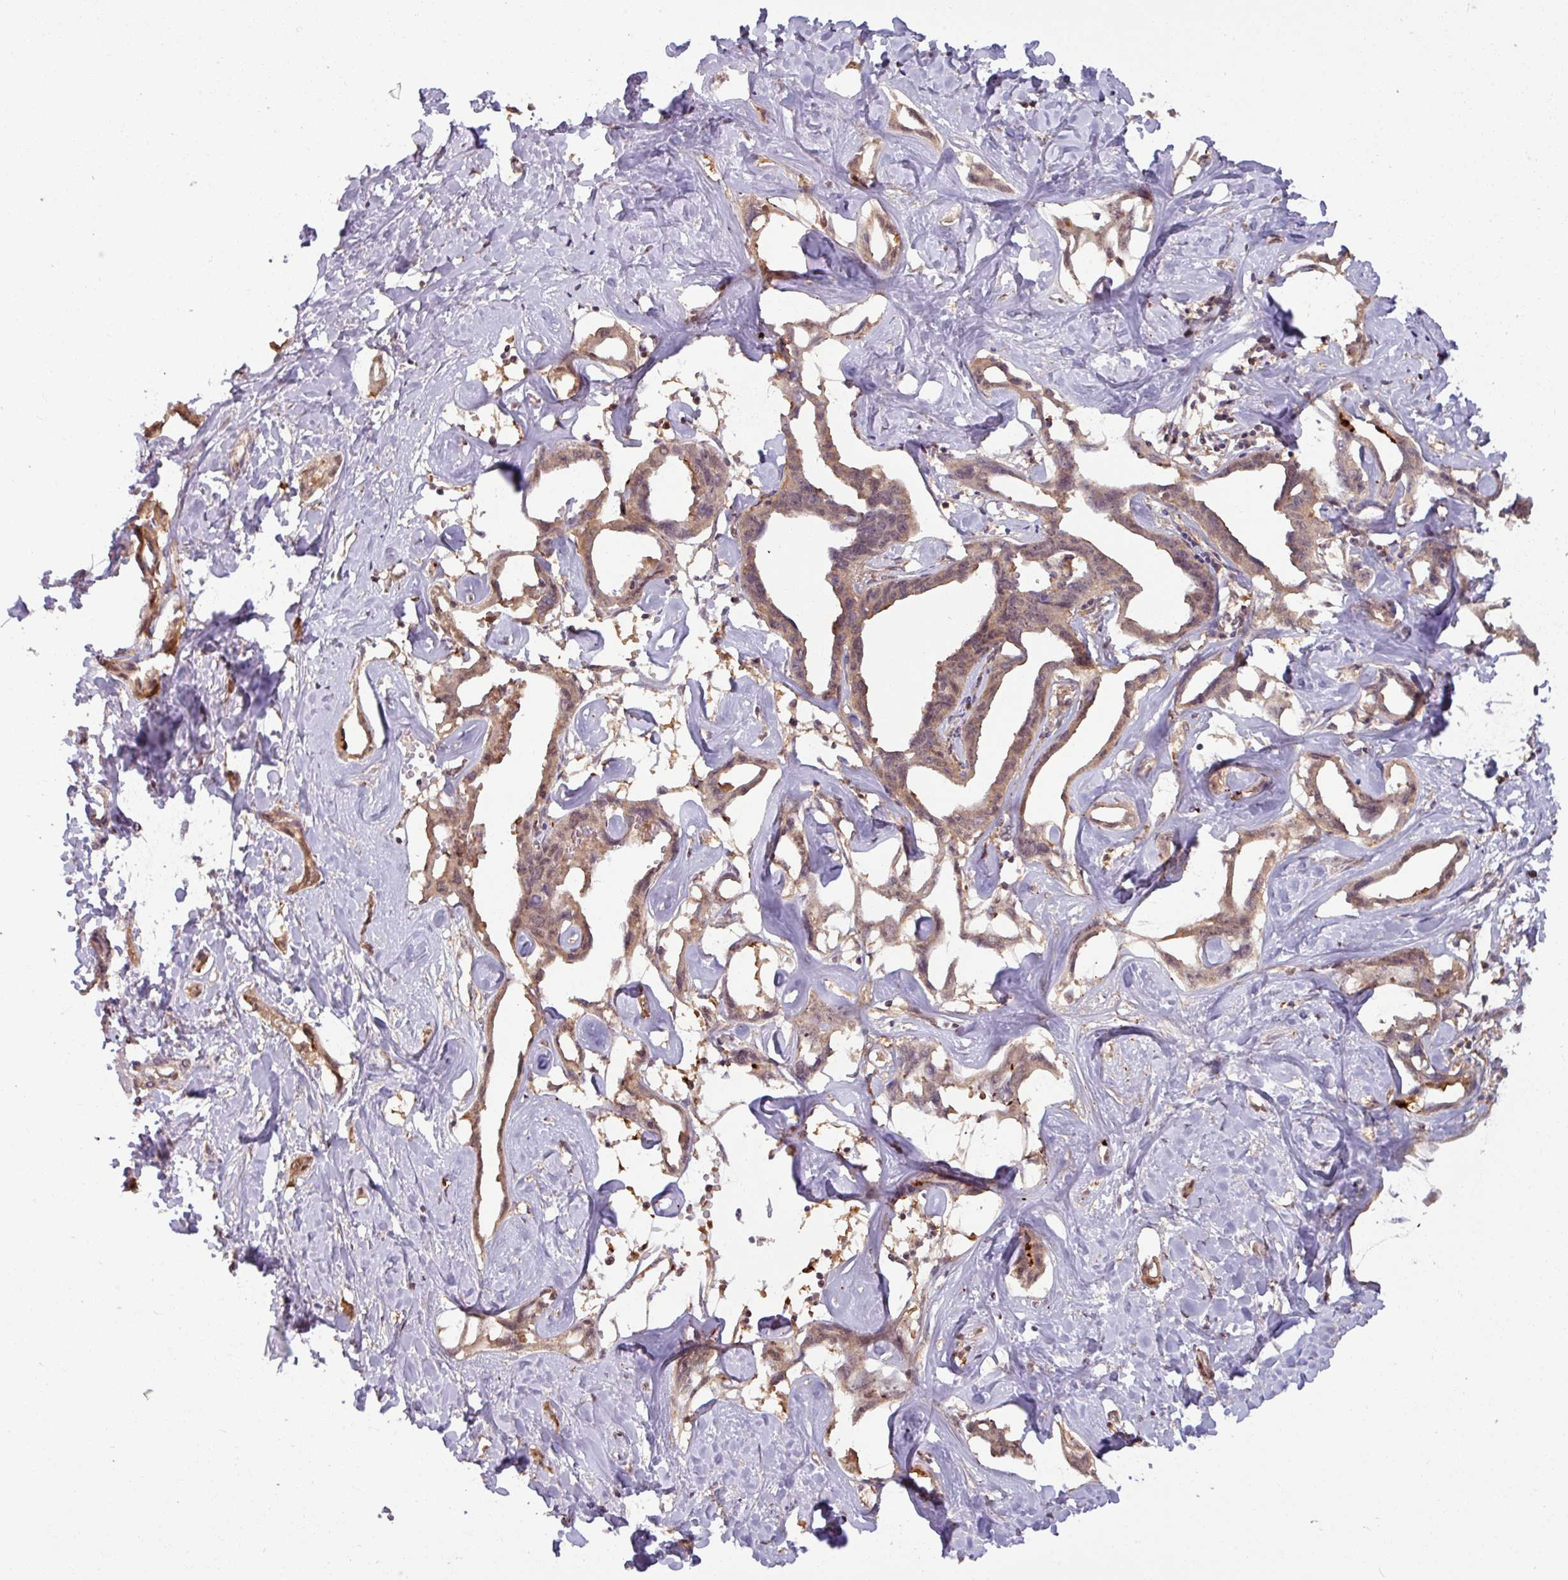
{"staining": {"intensity": "weak", "quantity": ">75%", "location": "cytoplasmic/membranous"}, "tissue": "liver cancer", "cell_type": "Tumor cells", "image_type": "cancer", "snomed": [{"axis": "morphology", "description": "Cholangiocarcinoma"}, {"axis": "topography", "description": "Liver"}], "caption": "High-magnification brightfield microscopy of liver cancer (cholangiocarcinoma) stained with DAB (brown) and counterstained with hematoxylin (blue). tumor cells exhibit weak cytoplasmic/membranous expression is present in approximately>75% of cells.", "gene": "TUSC3", "patient": {"sex": "male", "age": 59}}